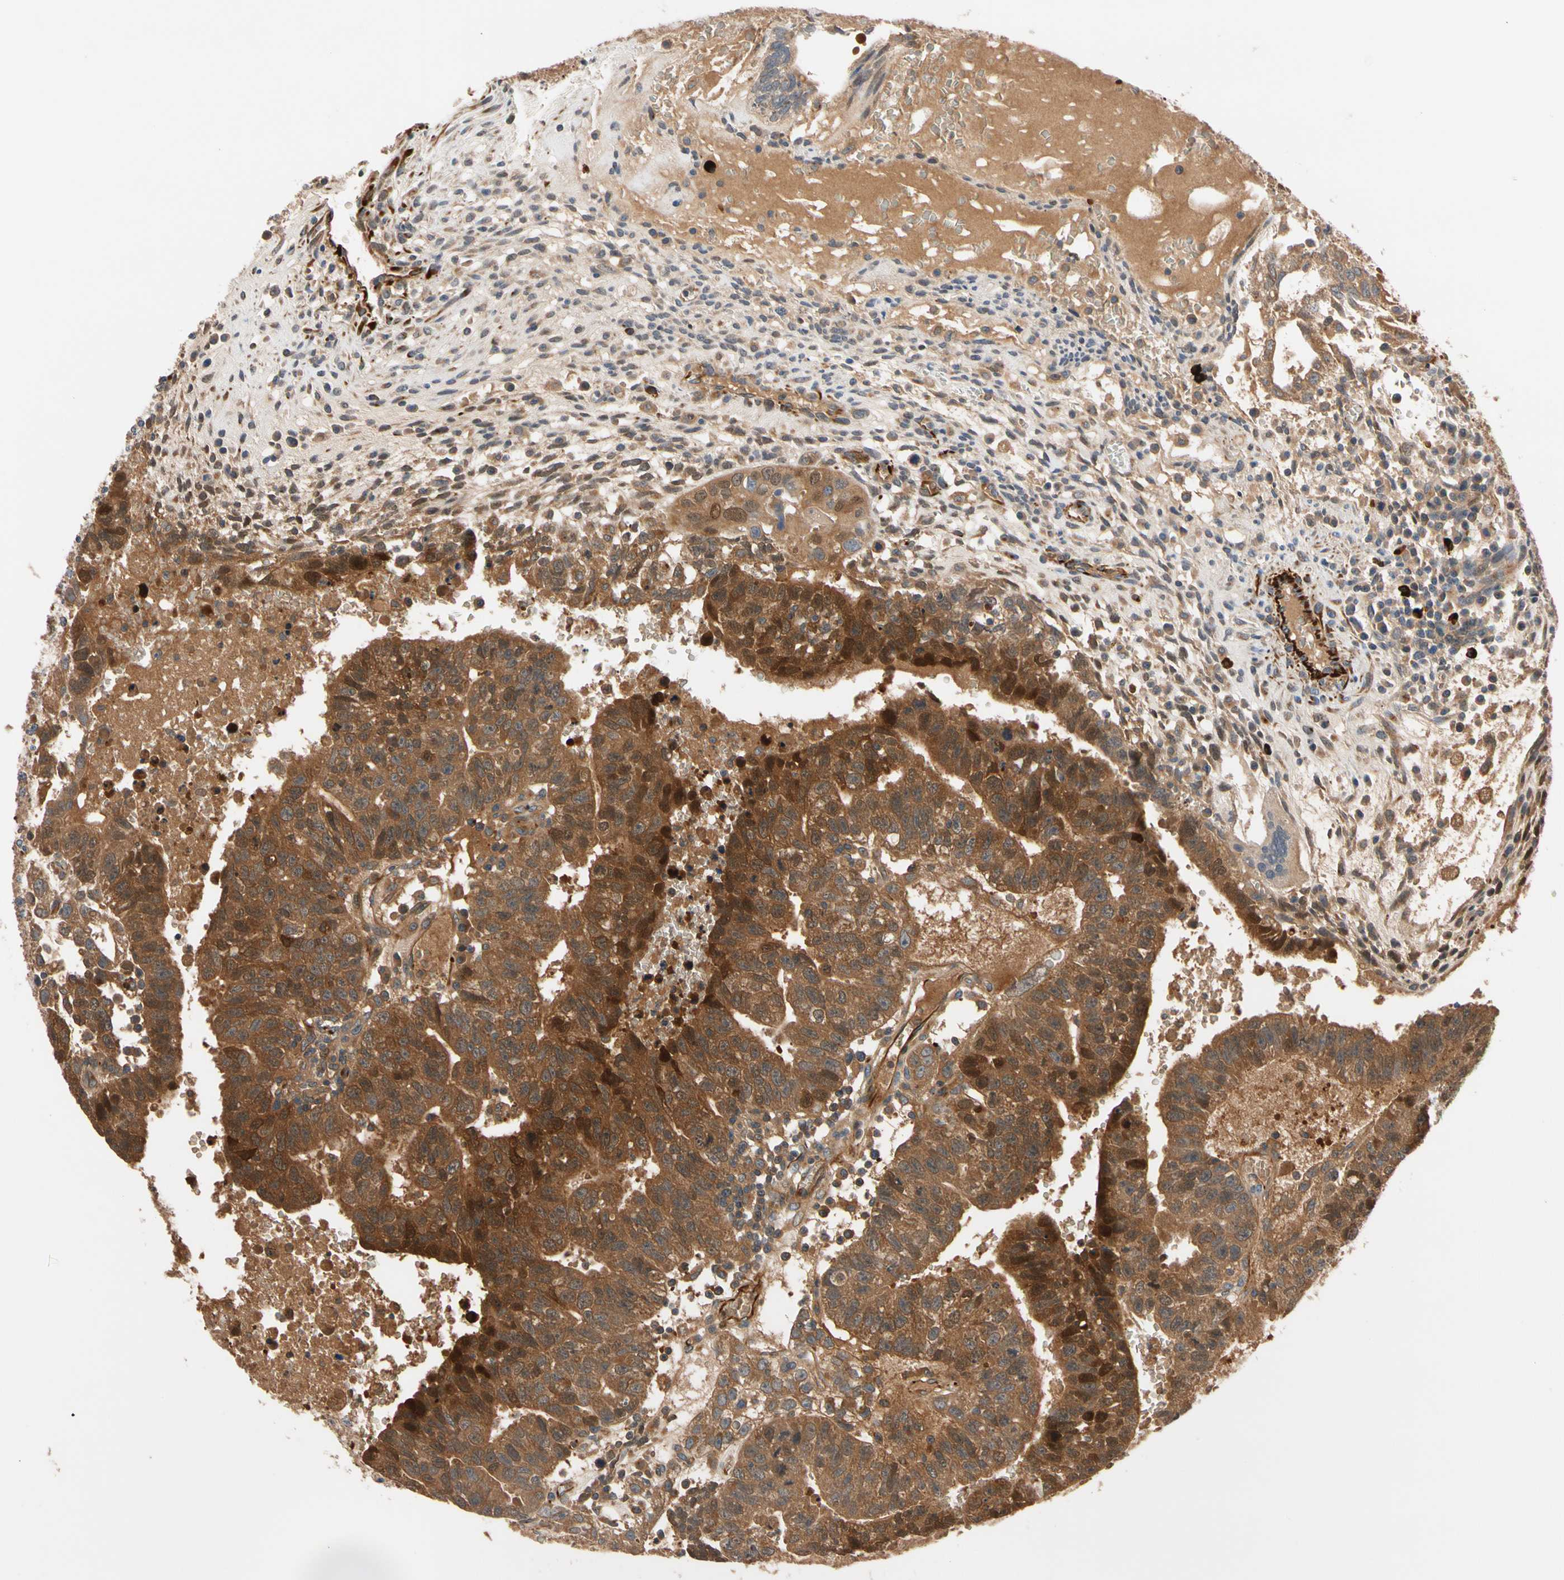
{"staining": {"intensity": "moderate", "quantity": ">75%", "location": "cytoplasmic/membranous"}, "tissue": "testis cancer", "cell_type": "Tumor cells", "image_type": "cancer", "snomed": [{"axis": "morphology", "description": "Seminoma, NOS"}, {"axis": "morphology", "description": "Carcinoma, Embryonal, NOS"}, {"axis": "topography", "description": "Testis"}], "caption": "A medium amount of moderate cytoplasmic/membranous expression is identified in approximately >75% of tumor cells in testis cancer tissue. (Brightfield microscopy of DAB IHC at high magnification).", "gene": "FGD6", "patient": {"sex": "male", "age": 52}}